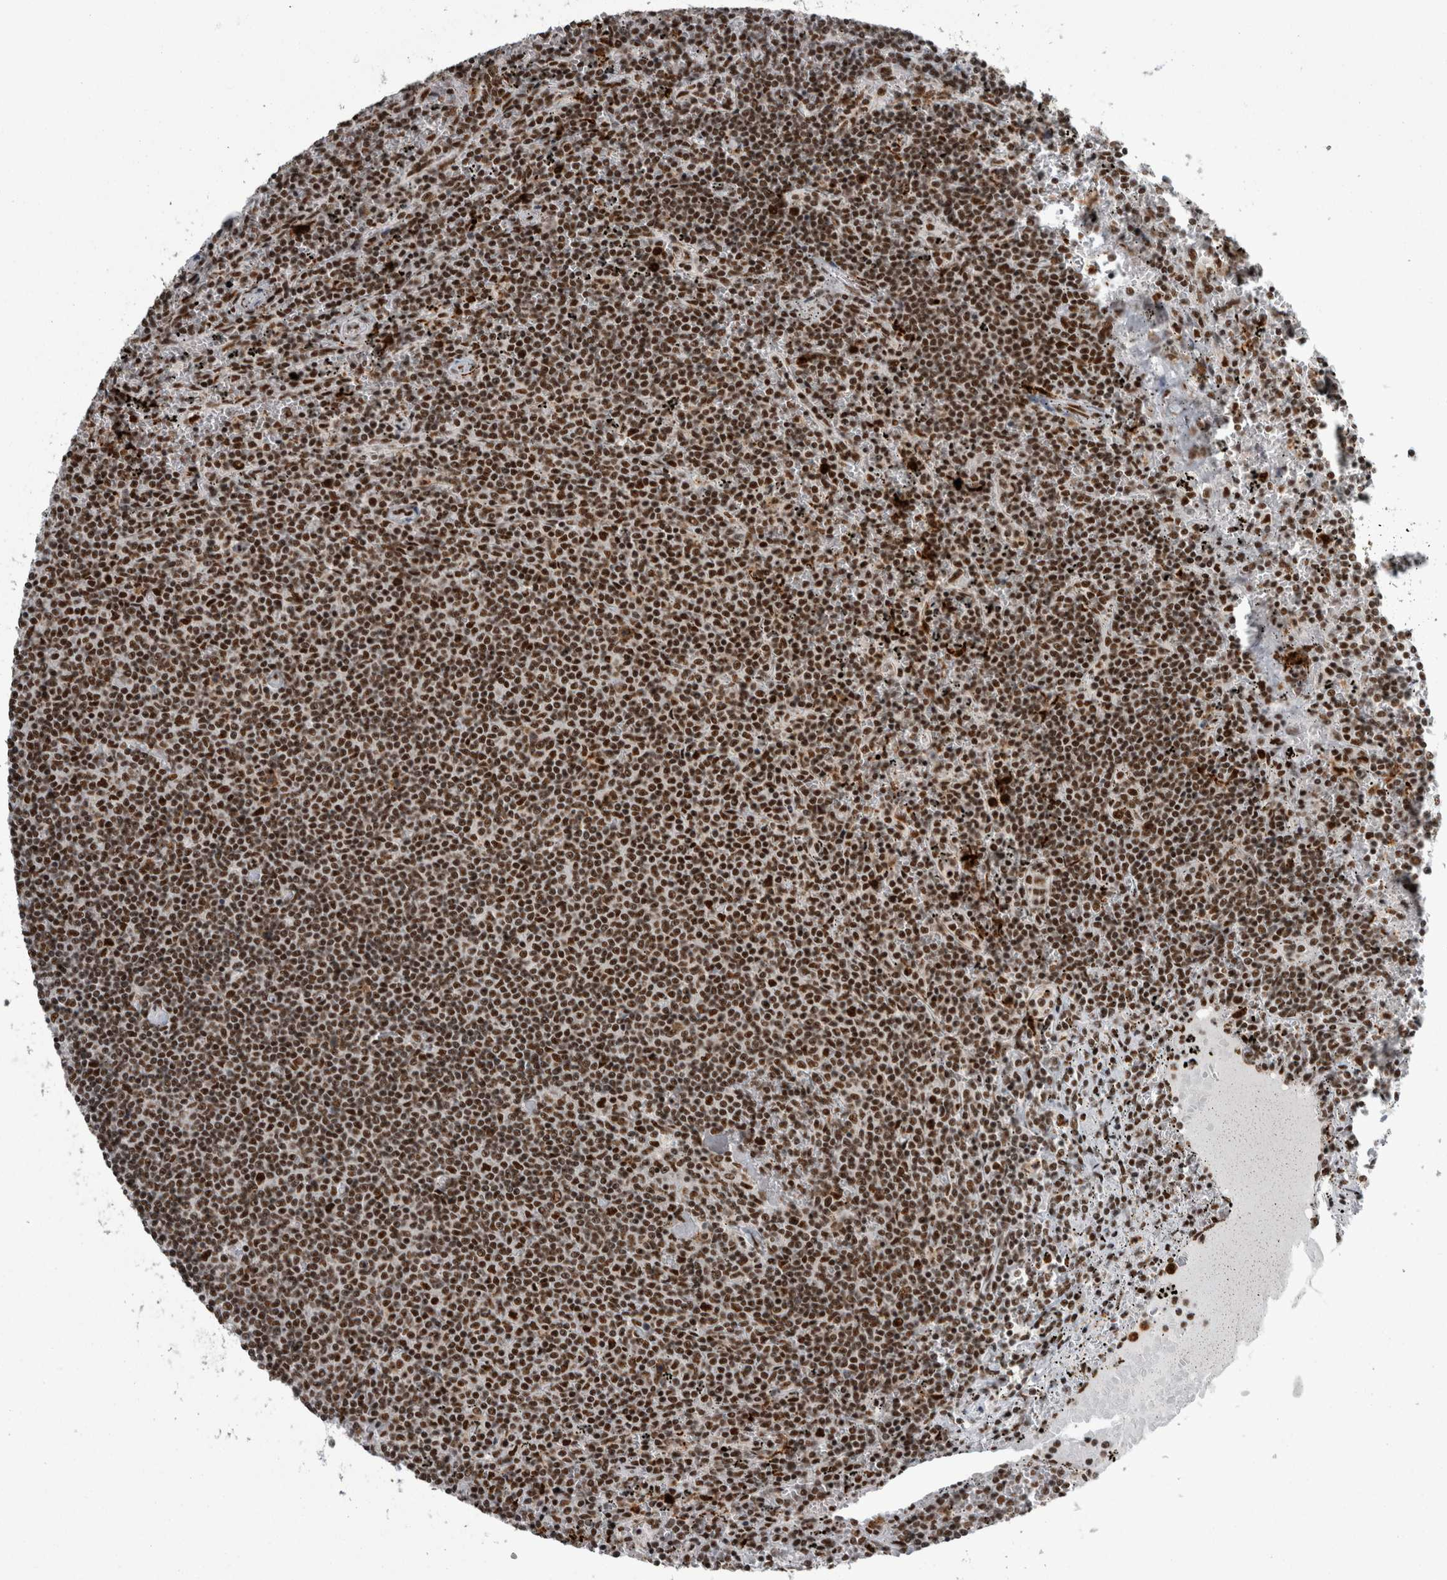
{"staining": {"intensity": "strong", "quantity": ">75%", "location": "nuclear"}, "tissue": "lymphoma", "cell_type": "Tumor cells", "image_type": "cancer", "snomed": [{"axis": "morphology", "description": "Malignant lymphoma, non-Hodgkin's type, Low grade"}, {"axis": "topography", "description": "Spleen"}], "caption": "There is high levels of strong nuclear expression in tumor cells of lymphoma, as demonstrated by immunohistochemical staining (brown color).", "gene": "SNRNP40", "patient": {"sex": "female", "age": 50}}